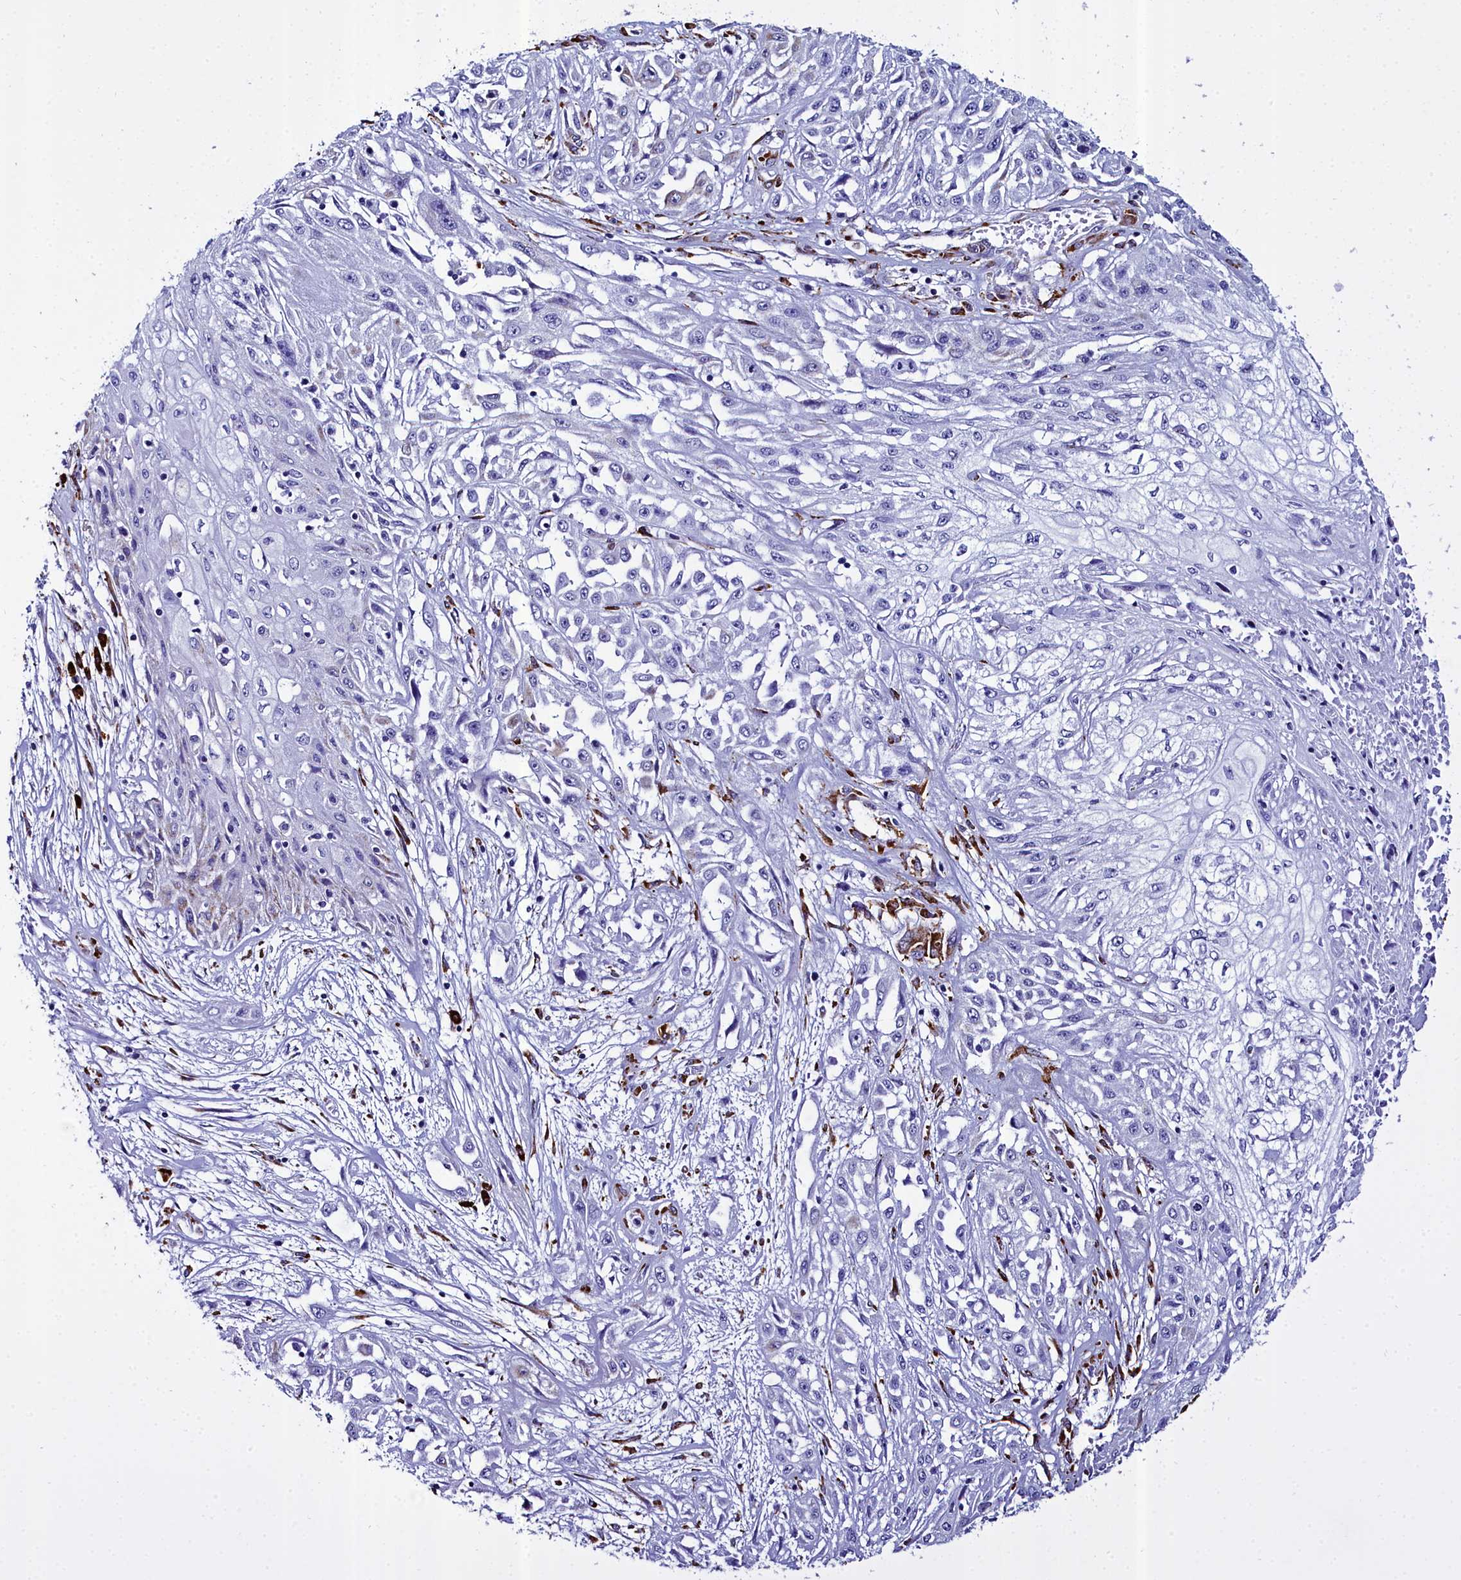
{"staining": {"intensity": "negative", "quantity": "none", "location": "none"}, "tissue": "skin cancer", "cell_type": "Tumor cells", "image_type": "cancer", "snomed": [{"axis": "morphology", "description": "Squamous cell carcinoma, NOS"}, {"axis": "morphology", "description": "Squamous cell carcinoma, metastatic, NOS"}, {"axis": "topography", "description": "Skin"}, {"axis": "topography", "description": "Lymph node"}], "caption": "The image reveals no staining of tumor cells in skin cancer (metastatic squamous cell carcinoma).", "gene": "TXNDC5", "patient": {"sex": "male", "age": 75}}